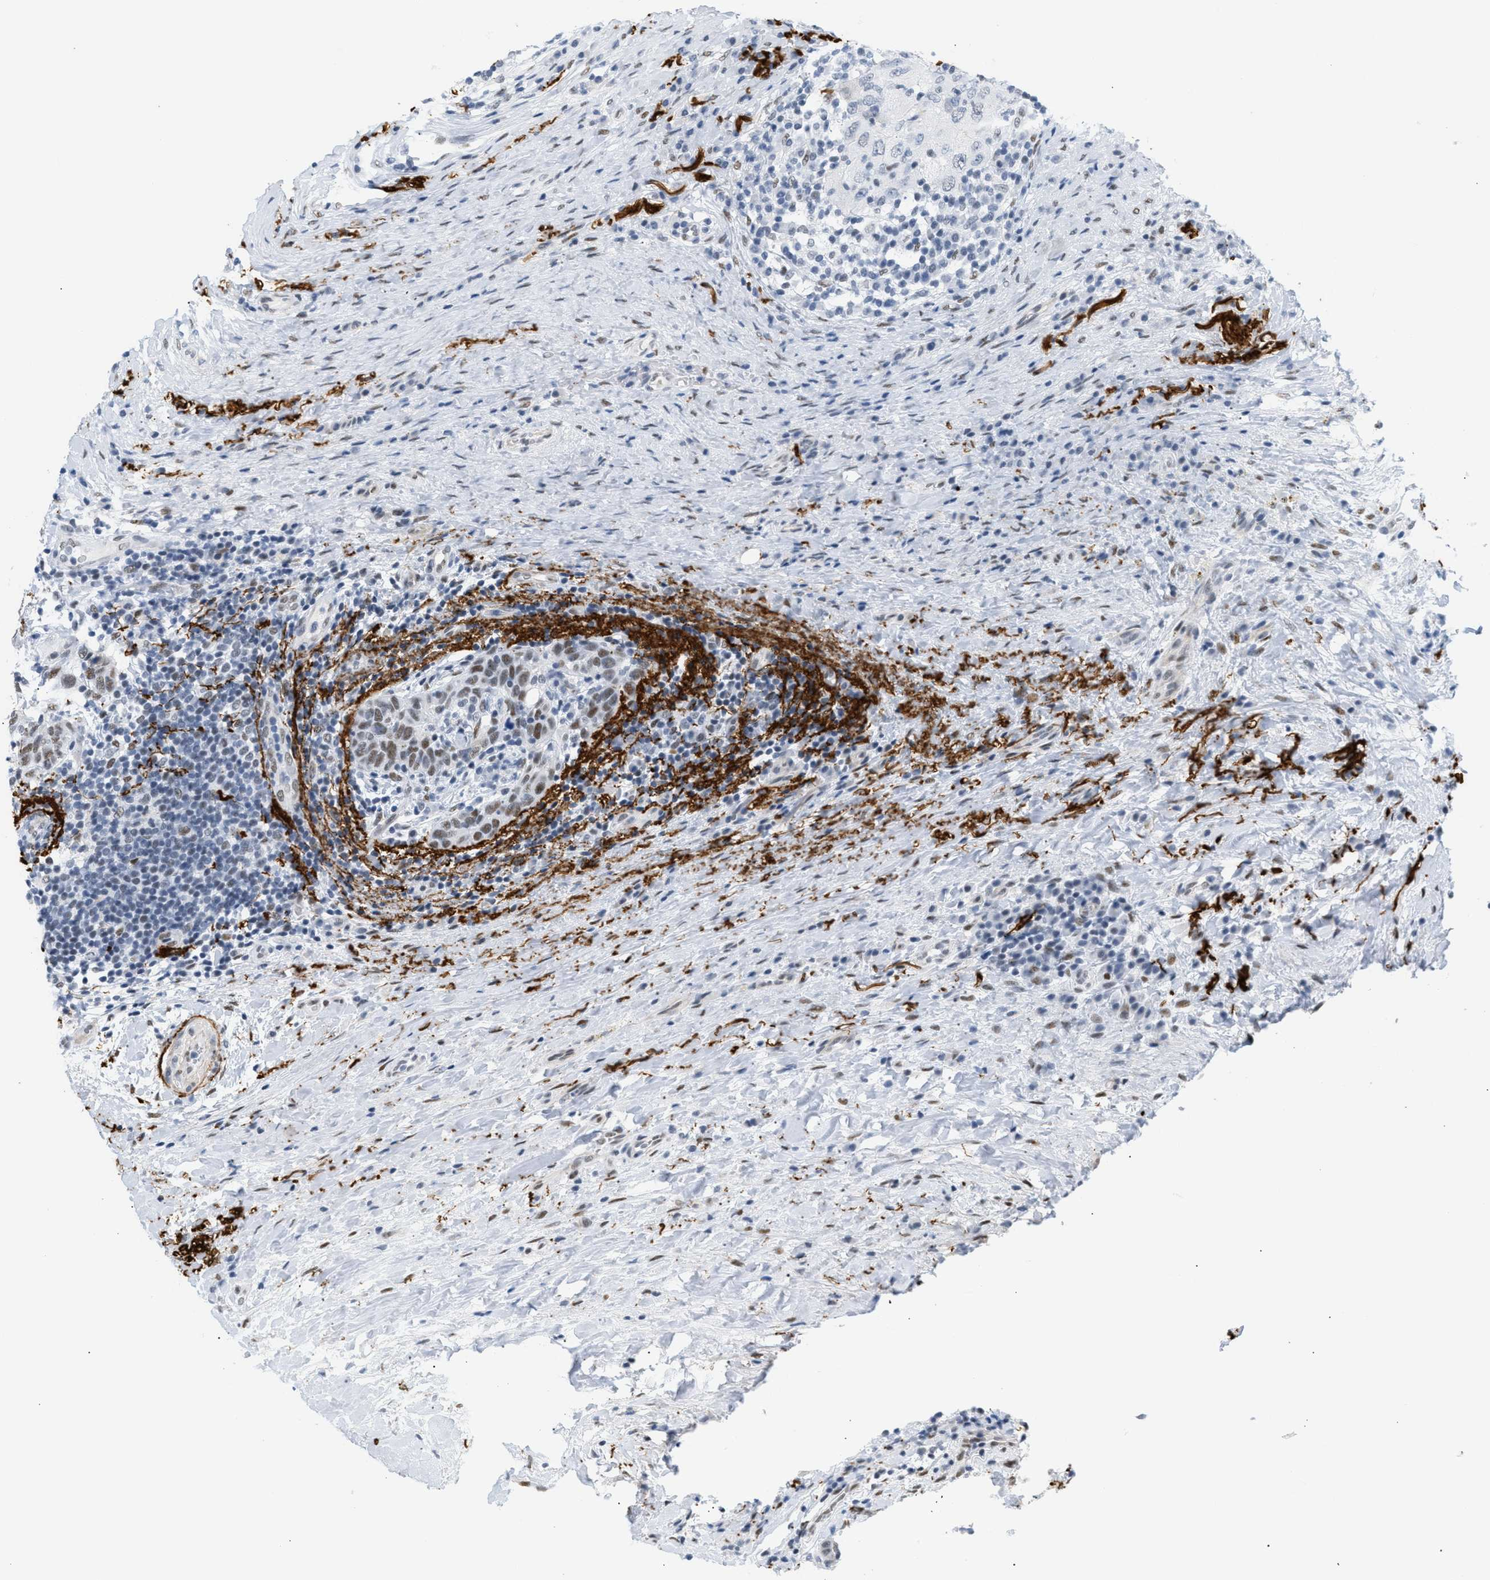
{"staining": {"intensity": "weak", "quantity": "25%-75%", "location": "nuclear"}, "tissue": "breast cancer", "cell_type": "Tumor cells", "image_type": "cancer", "snomed": [{"axis": "morphology", "description": "Duct carcinoma"}, {"axis": "topography", "description": "Breast"}], "caption": "About 25%-75% of tumor cells in breast cancer reveal weak nuclear protein positivity as visualized by brown immunohistochemical staining.", "gene": "ELN", "patient": {"sex": "female", "age": 37}}